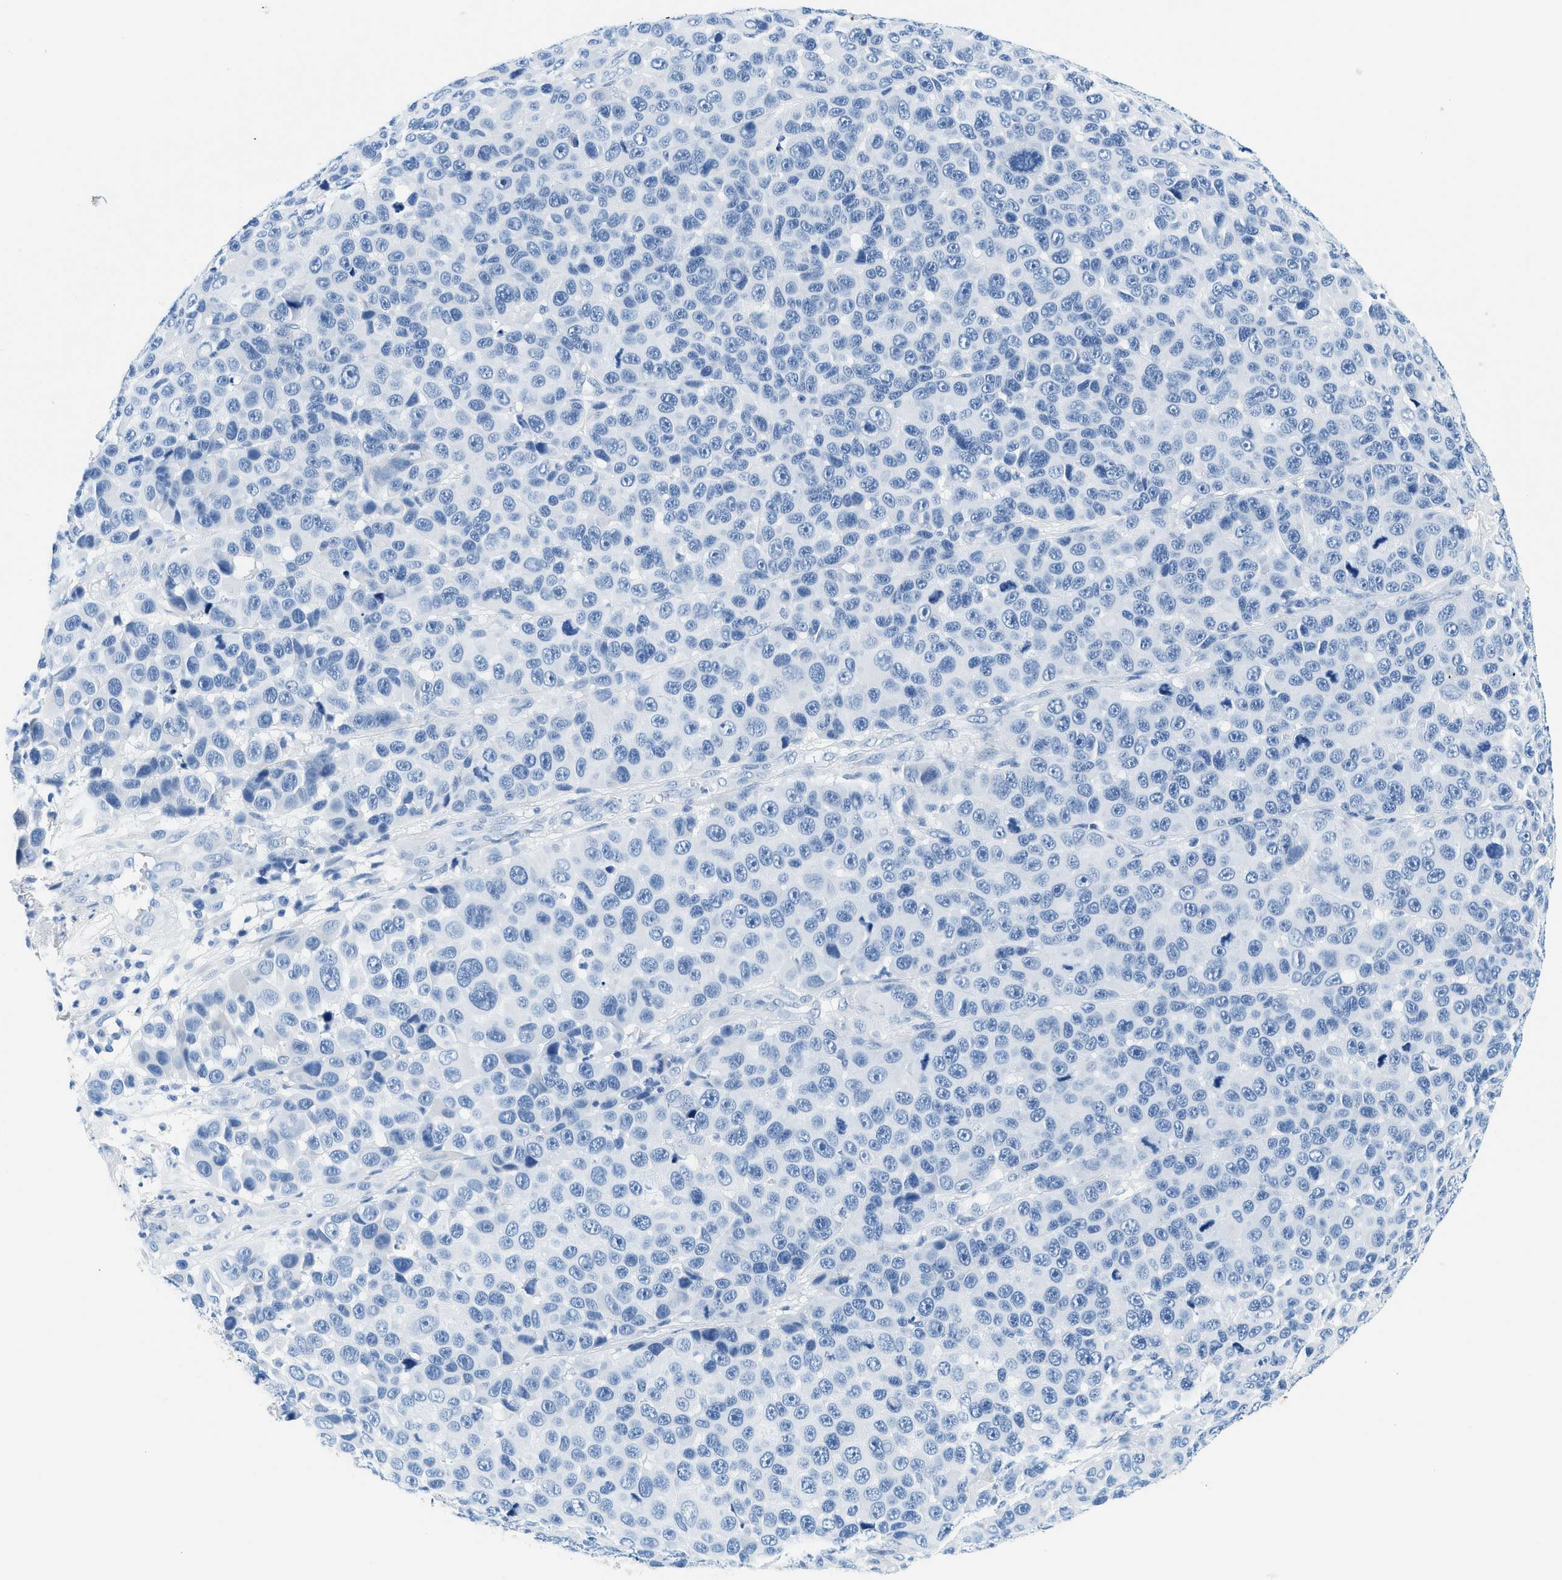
{"staining": {"intensity": "negative", "quantity": "none", "location": "none"}, "tissue": "melanoma", "cell_type": "Tumor cells", "image_type": "cancer", "snomed": [{"axis": "morphology", "description": "Malignant melanoma, NOS"}, {"axis": "topography", "description": "Skin"}], "caption": "Tumor cells show no significant positivity in malignant melanoma. (Stains: DAB (3,3'-diaminobenzidine) immunohistochemistry with hematoxylin counter stain, Microscopy: brightfield microscopy at high magnification).", "gene": "STXBP2", "patient": {"sex": "male", "age": 53}}